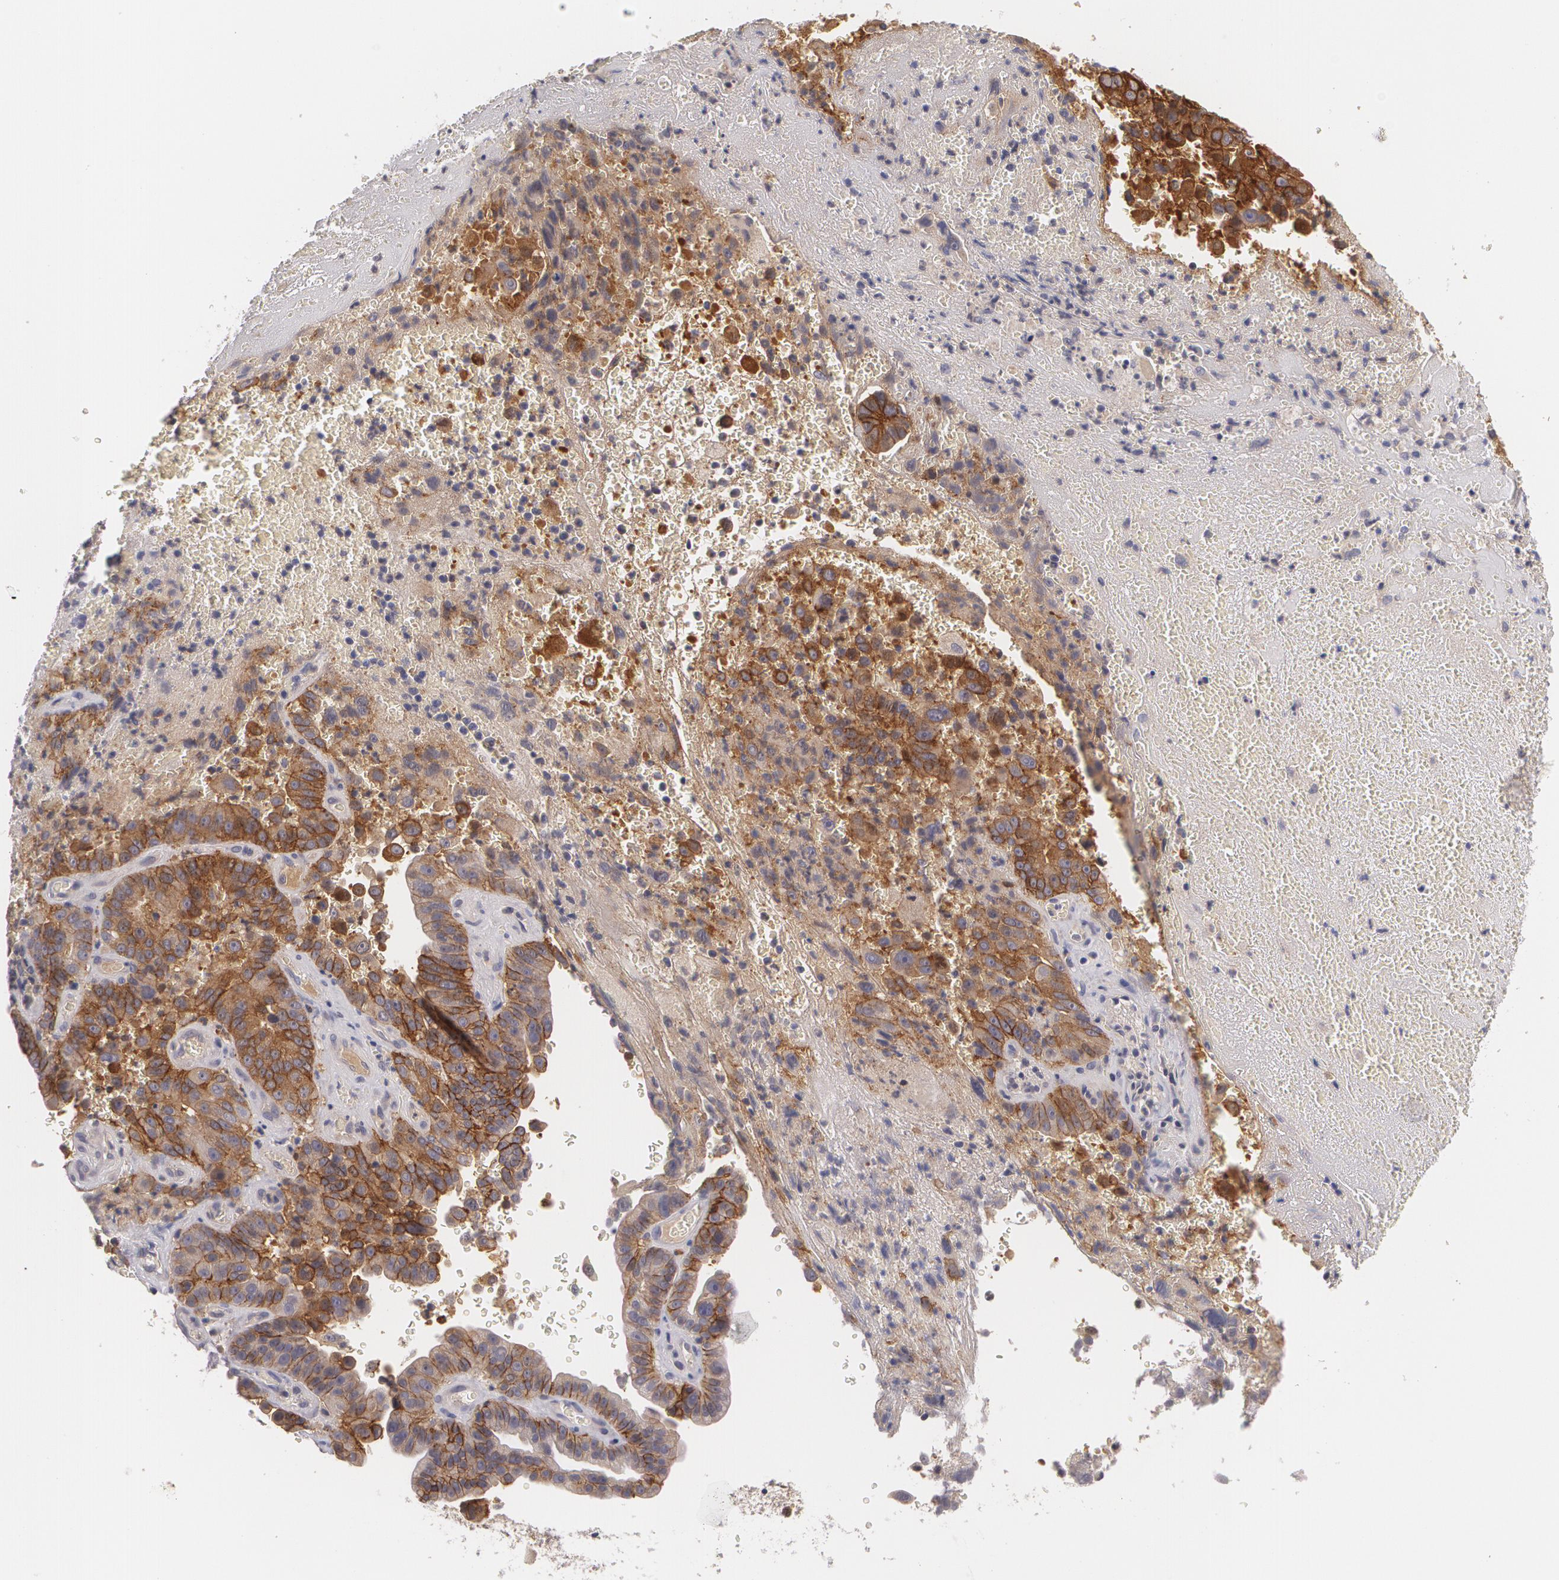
{"staining": {"intensity": "moderate", "quantity": ">75%", "location": "cytoplasmic/membranous"}, "tissue": "liver cancer", "cell_type": "Tumor cells", "image_type": "cancer", "snomed": [{"axis": "morphology", "description": "Cholangiocarcinoma"}, {"axis": "topography", "description": "Liver"}], "caption": "Immunohistochemical staining of liver cancer (cholangiocarcinoma) demonstrates medium levels of moderate cytoplasmic/membranous expression in about >75% of tumor cells.", "gene": "CASK", "patient": {"sex": "female", "age": 79}}